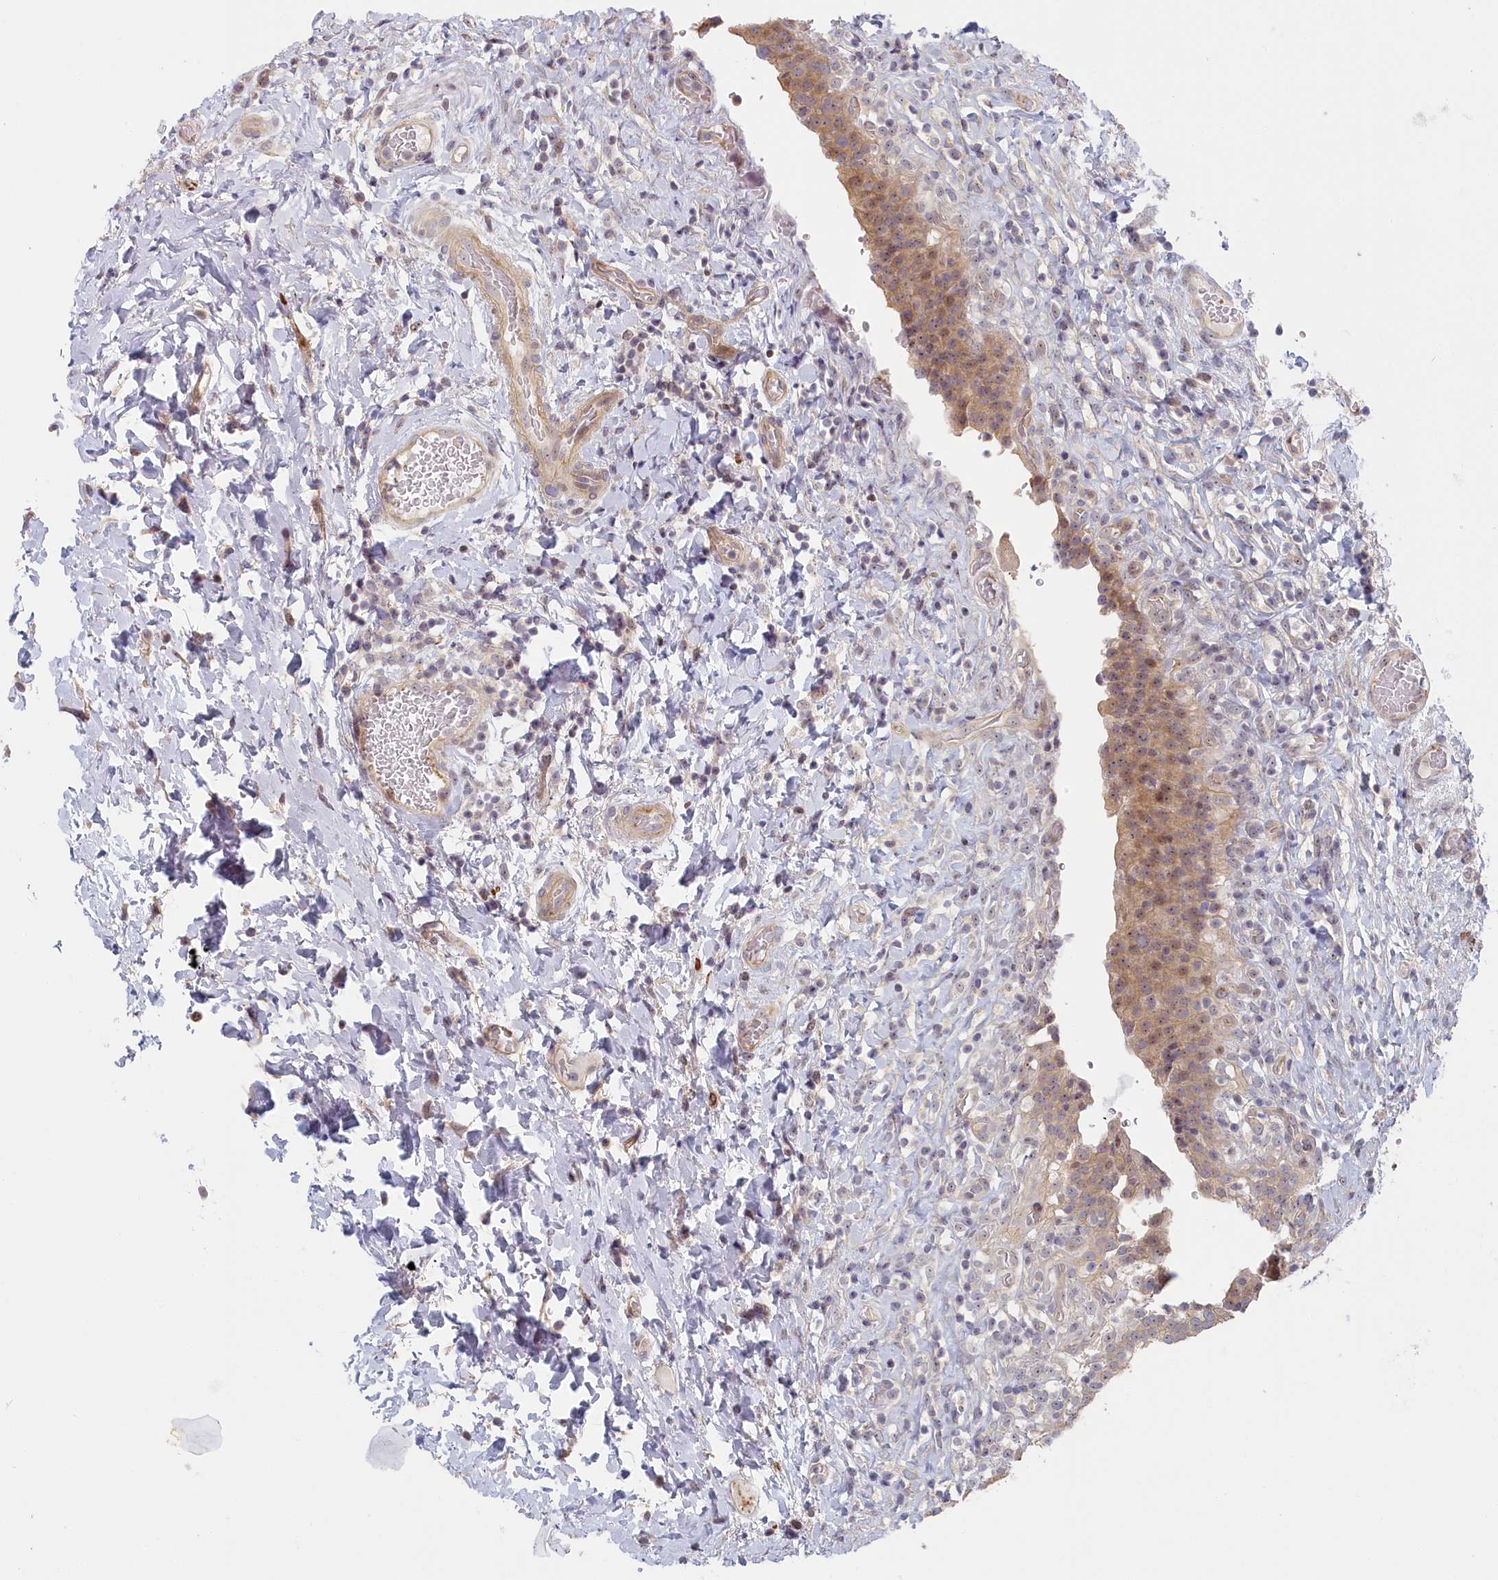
{"staining": {"intensity": "weak", "quantity": ">75%", "location": "cytoplasmic/membranous,nuclear"}, "tissue": "urinary bladder", "cell_type": "Urothelial cells", "image_type": "normal", "snomed": [{"axis": "morphology", "description": "Normal tissue, NOS"}, {"axis": "morphology", "description": "Inflammation, NOS"}, {"axis": "topography", "description": "Urinary bladder"}], "caption": "Urinary bladder stained for a protein (brown) exhibits weak cytoplasmic/membranous,nuclear positive staining in approximately >75% of urothelial cells.", "gene": "INTS4", "patient": {"sex": "male", "age": 64}}